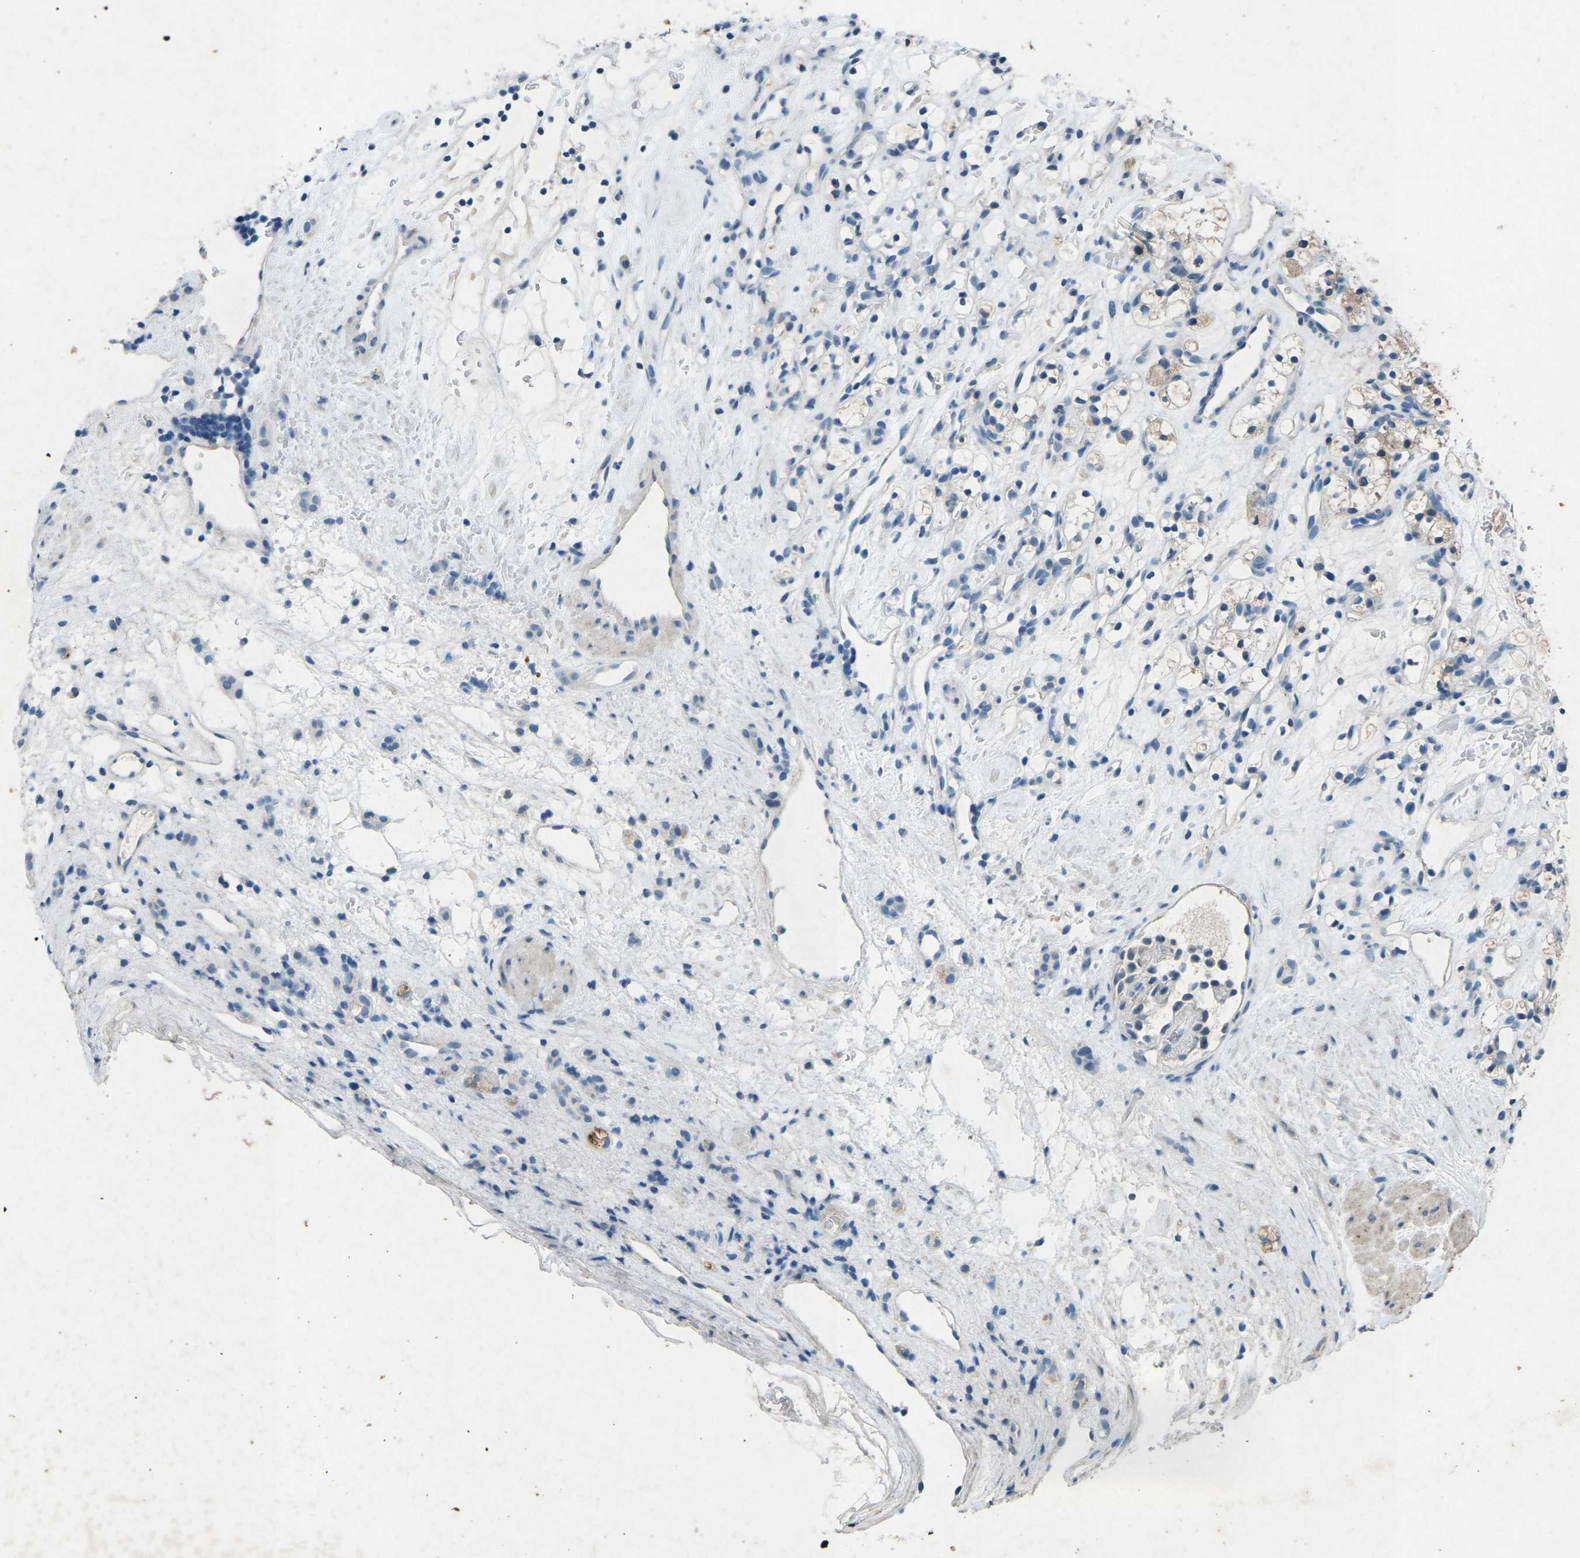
{"staining": {"intensity": "negative", "quantity": "none", "location": "none"}, "tissue": "renal cancer", "cell_type": "Tumor cells", "image_type": "cancer", "snomed": [{"axis": "morphology", "description": "Adenocarcinoma, NOS"}, {"axis": "topography", "description": "Kidney"}], "caption": "Histopathology image shows no significant protein positivity in tumor cells of renal adenocarcinoma. (Brightfield microscopy of DAB (3,3'-diaminobenzidine) immunohistochemistry (IHC) at high magnification).", "gene": "A1BG", "patient": {"sex": "female", "age": 60}}